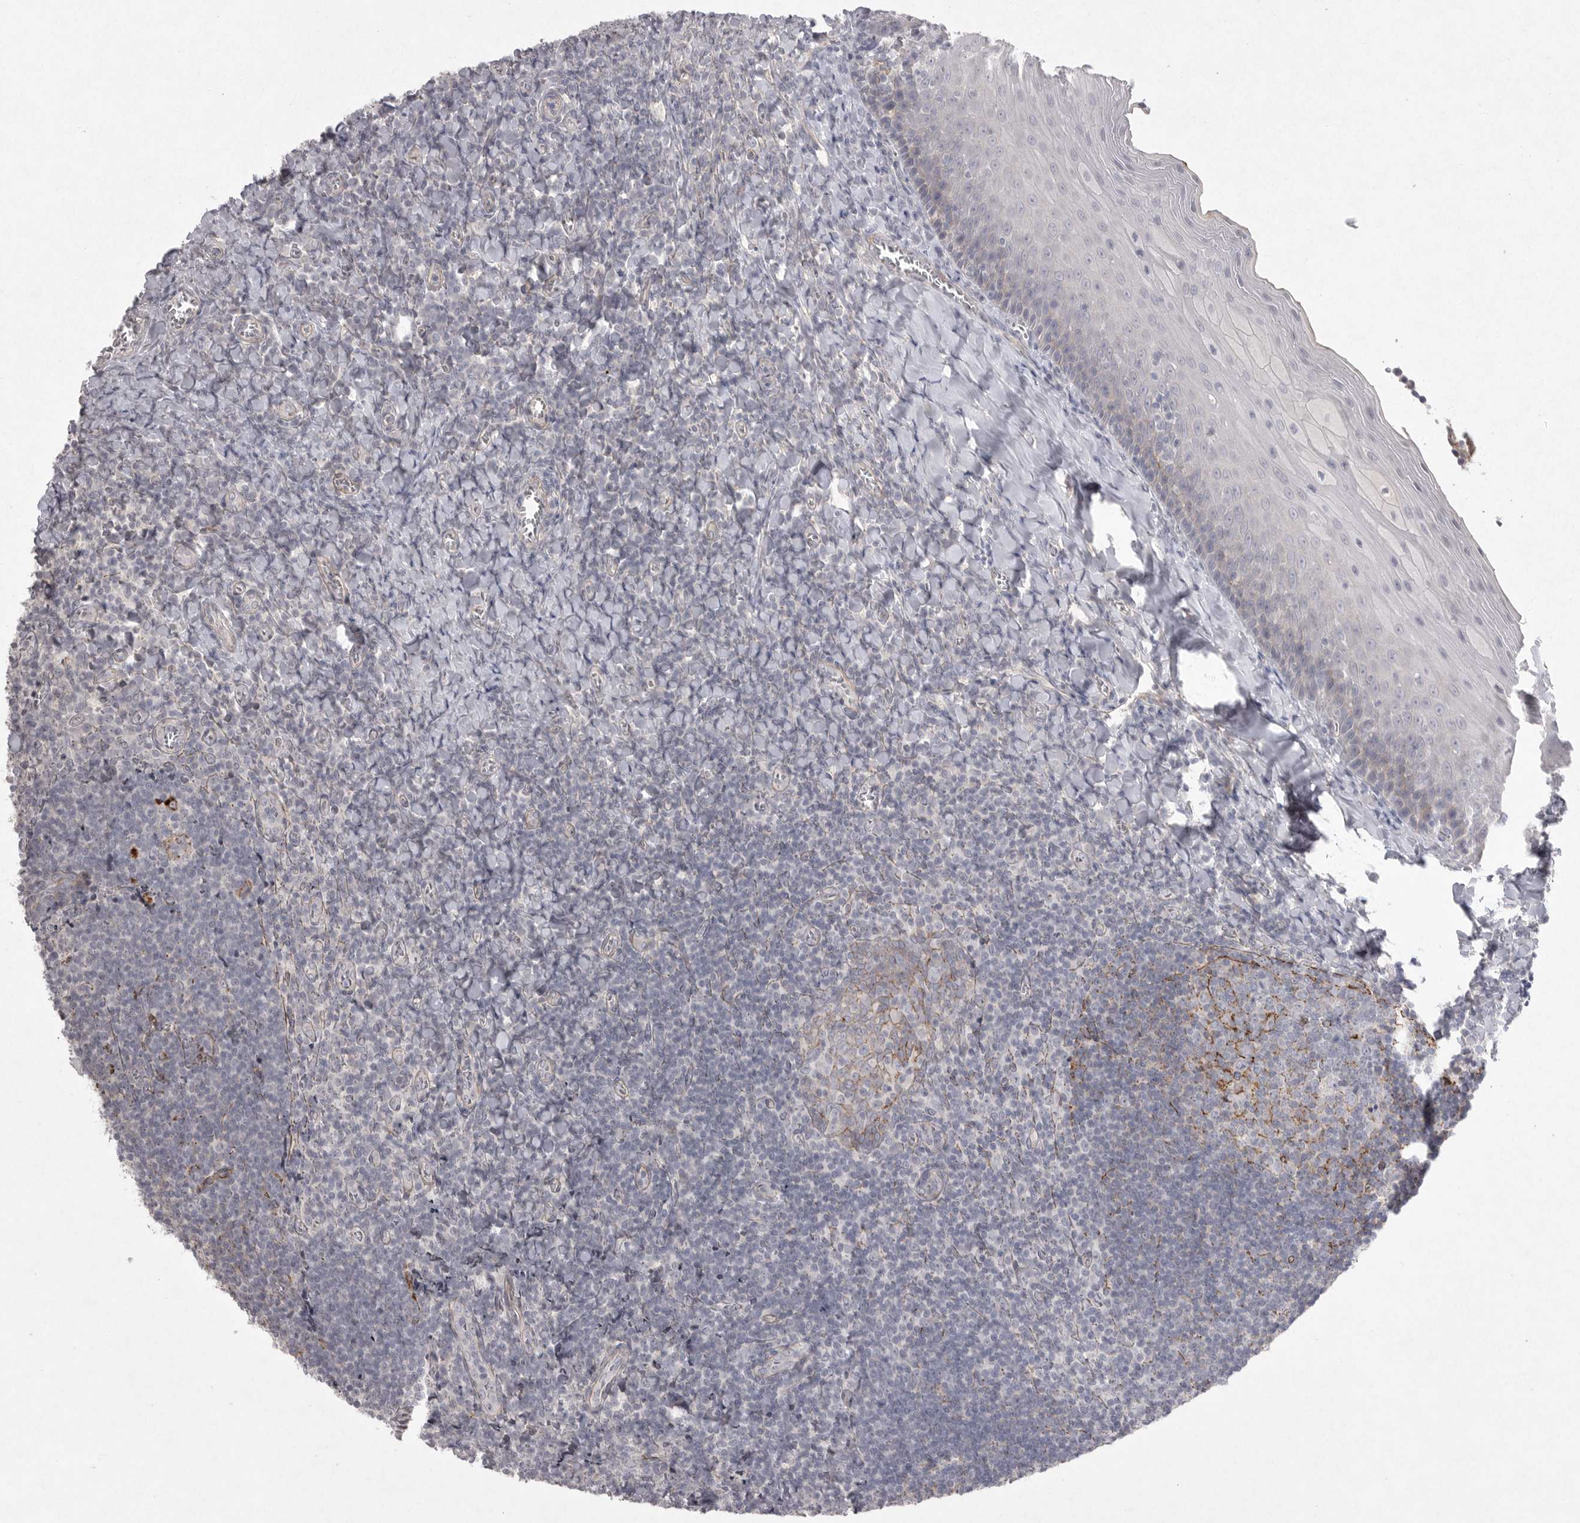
{"staining": {"intensity": "strong", "quantity": "<25%", "location": "cytoplasmic/membranous"}, "tissue": "tonsil", "cell_type": "Germinal center cells", "image_type": "normal", "snomed": [{"axis": "morphology", "description": "Normal tissue, NOS"}, {"axis": "topography", "description": "Tonsil"}], "caption": "Germinal center cells exhibit medium levels of strong cytoplasmic/membranous staining in about <25% of cells in benign human tonsil.", "gene": "VANGL2", "patient": {"sex": "male", "age": 27}}